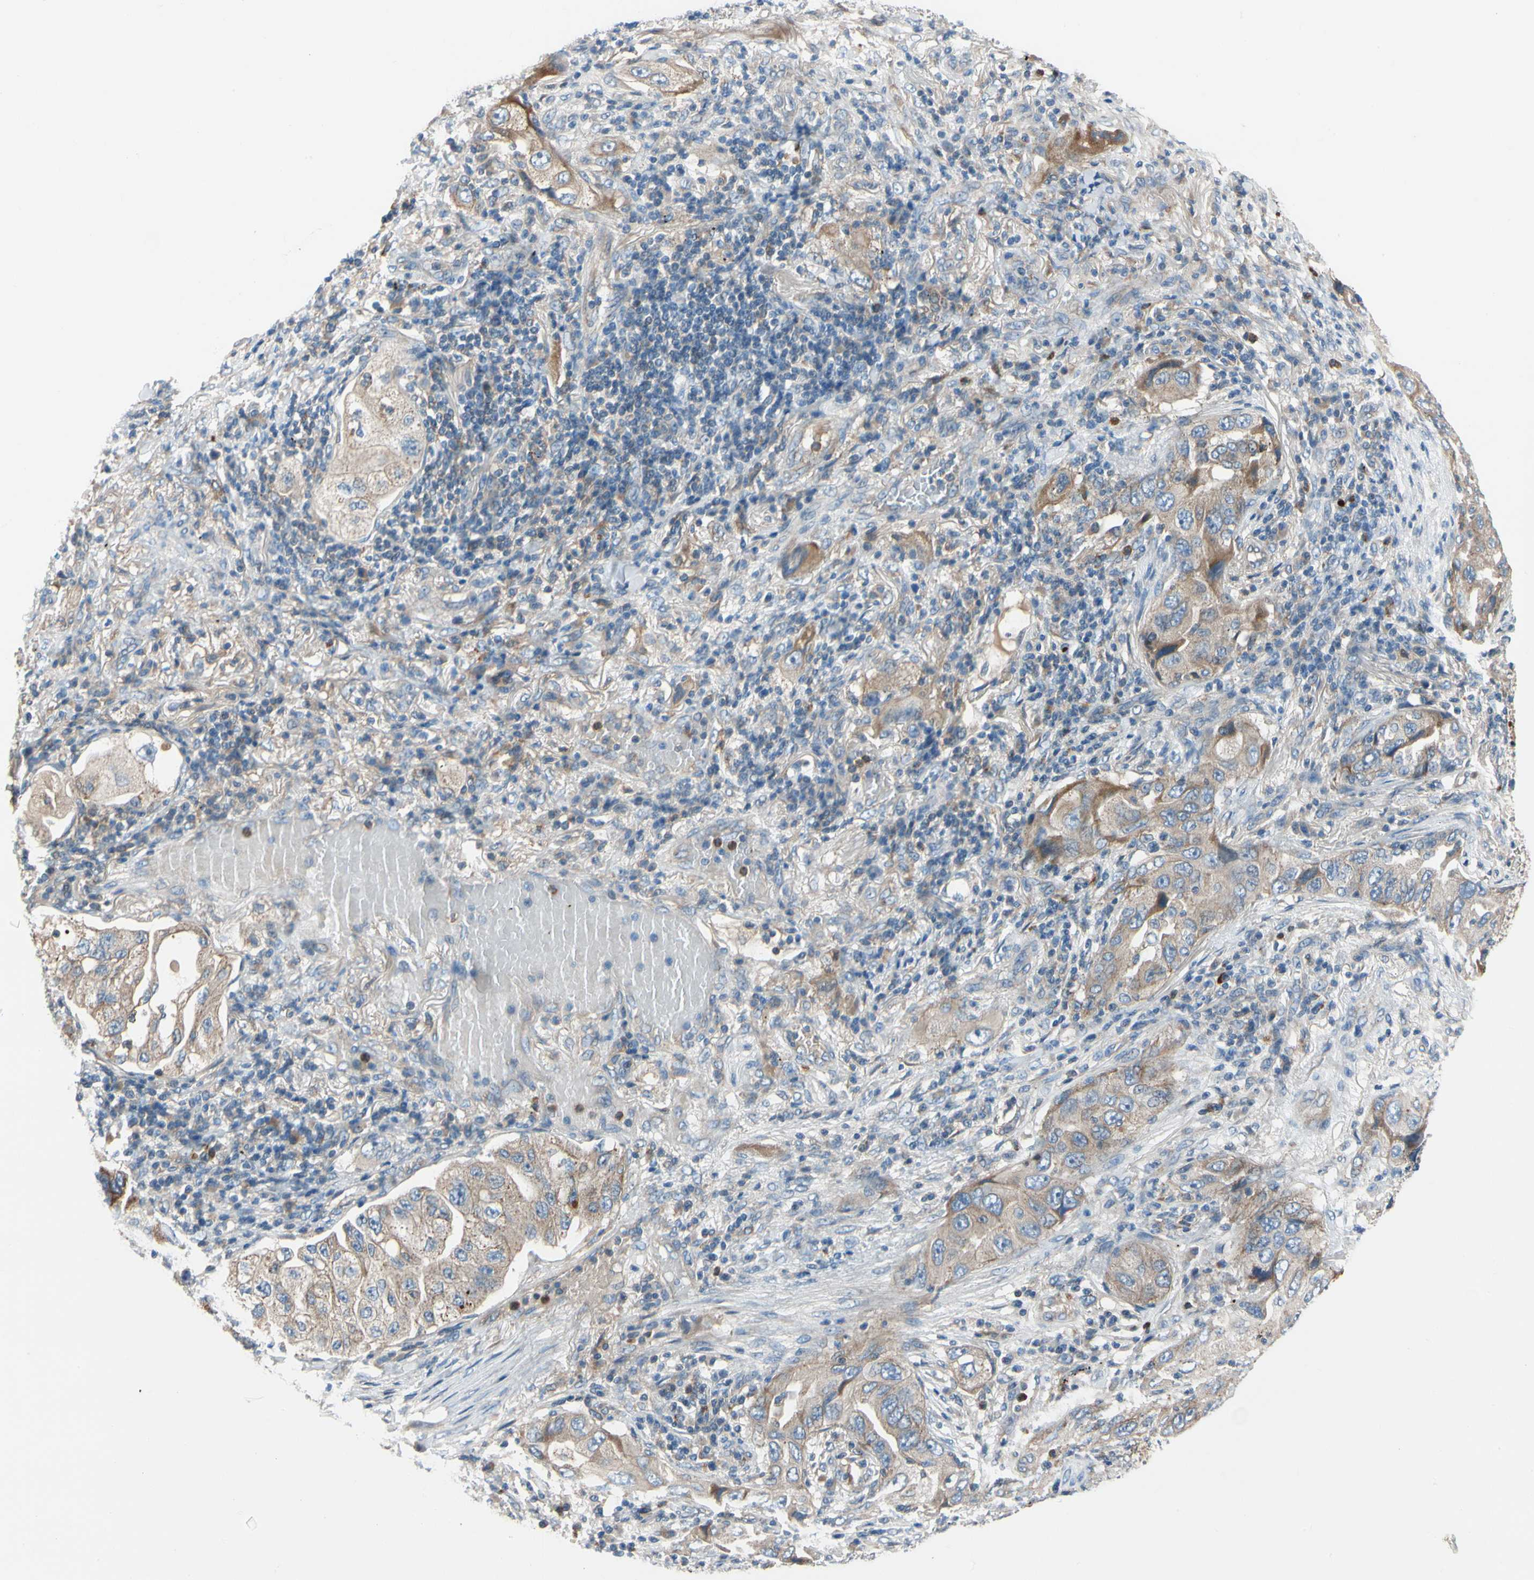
{"staining": {"intensity": "moderate", "quantity": ">75%", "location": "cytoplasmic/membranous"}, "tissue": "lung cancer", "cell_type": "Tumor cells", "image_type": "cancer", "snomed": [{"axis": "morphology", "description": "Adenocarcinoma, NOS"}, {"axis": "topography", "description": "Lung"}], "caption": "Moderate cytoplasmic/membranous protein staining is seen in approximately >75% of tumor cells in lung cancer. The staining was performed using DAB, with brown indicating positive protein expression. Nuclei are stained blue with hematoxylin.", "gene": "HJURP", "patient": {"sex": "female", "age": 65}}